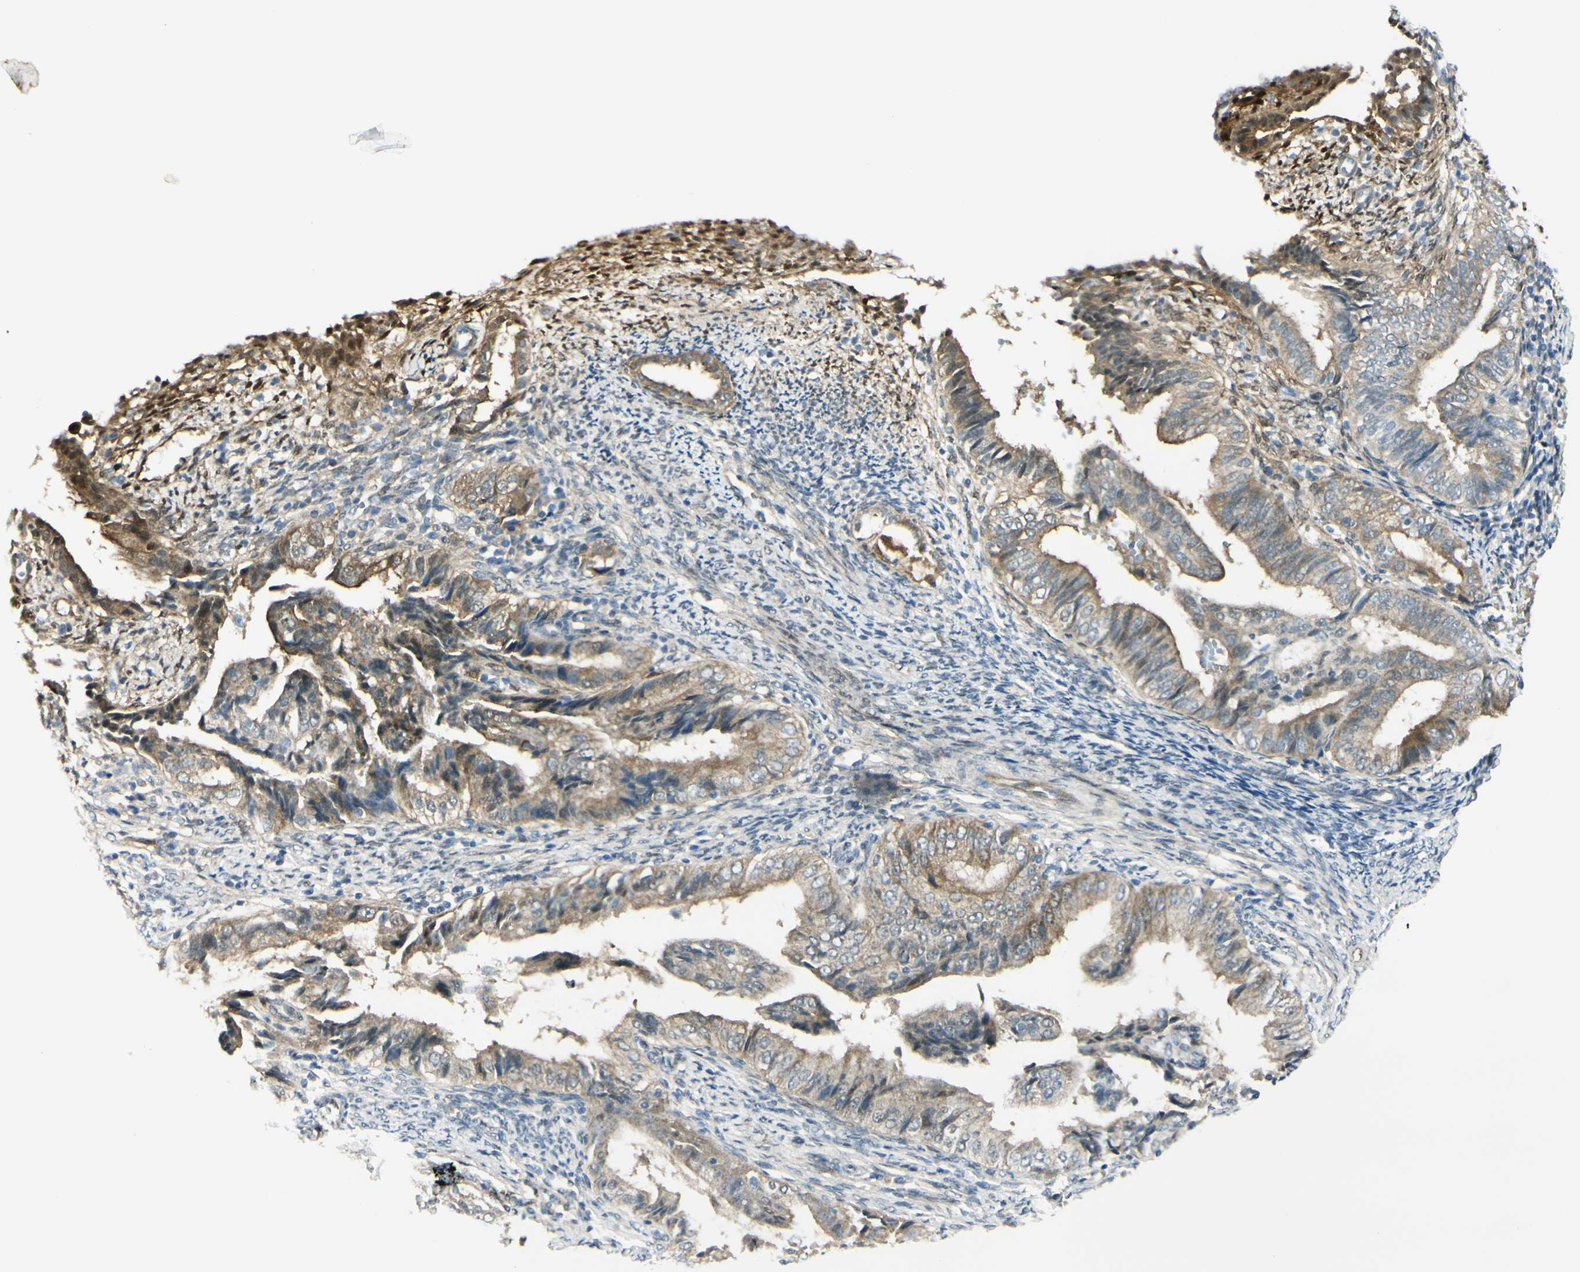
{"staining": {"intensity": "moderate", "quantity": "<25%", "location": "none"}, "tissue": "endometrial cancer", "cell_type": "Tumor cells", "image_type": "cancer", "snomed": [{"axis": "morphology", "description": "Adenocarcinoma, NOS"}, {"axis": "topography", "description": "Endometrium"}], "caption": "Human endometrial adenocarcinoma stained for a protein (brown) reveals moderate None positive positivity in about <25% of tumor cells.", "gene": "FHL2", "patient": {"sex": "female", "age": 58}}